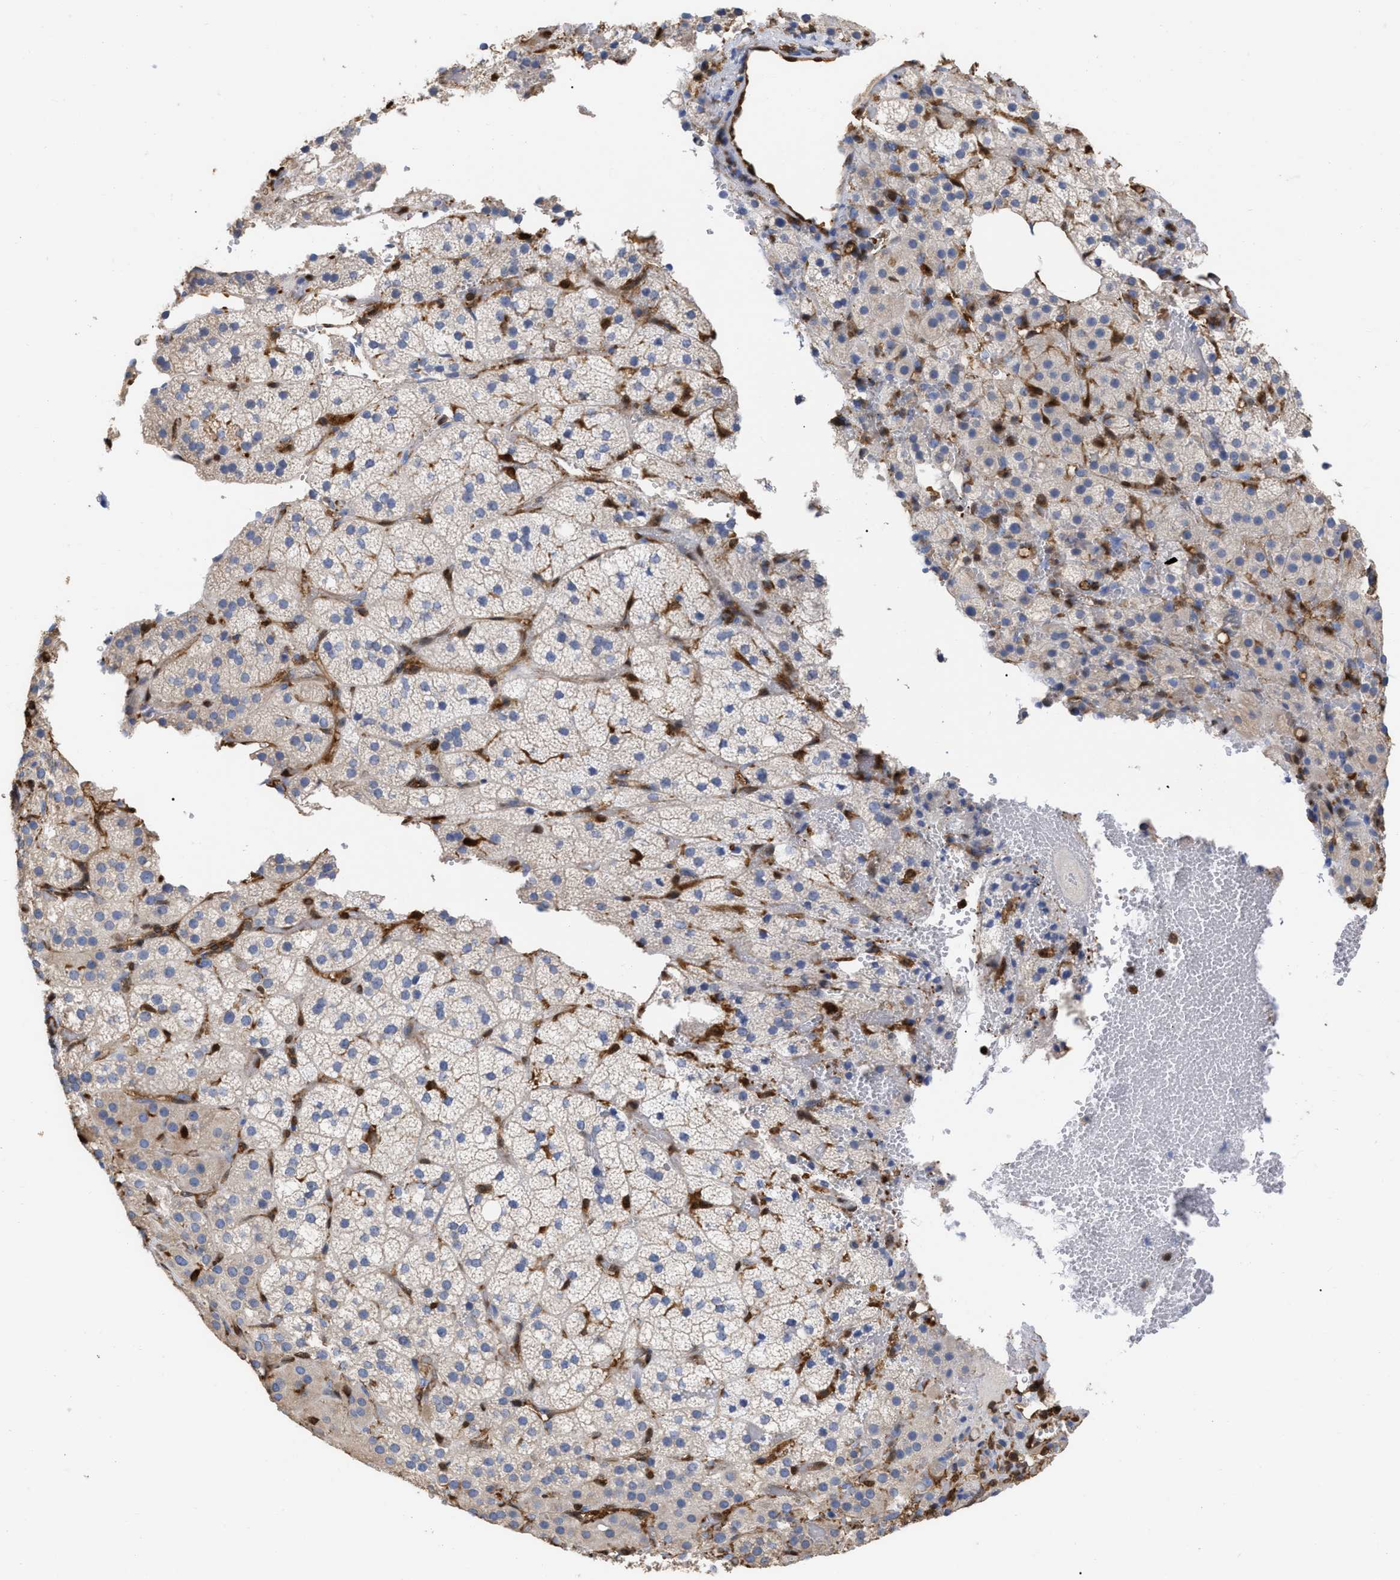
{"staining": {"intensity": "weak", "quantity": ">75%", "location": "cytoplasmic/membranous"}, "tissue": "adrenal gland", "cell_type": "Glandular cells", "image_type": "normal", "snomed": [{"axis": "morphology", "description": "Normal tissue, NOS"}, {"axis": "topography", "description": "Adrenal gland"}], "caption": "The immunohistochemical stain highlights weak cytoplasmic/membranous expression in glandular cells of benign adrenal gland.", "gene": "GIMAP4", "patient": {"sex": "female", "age": 59}}